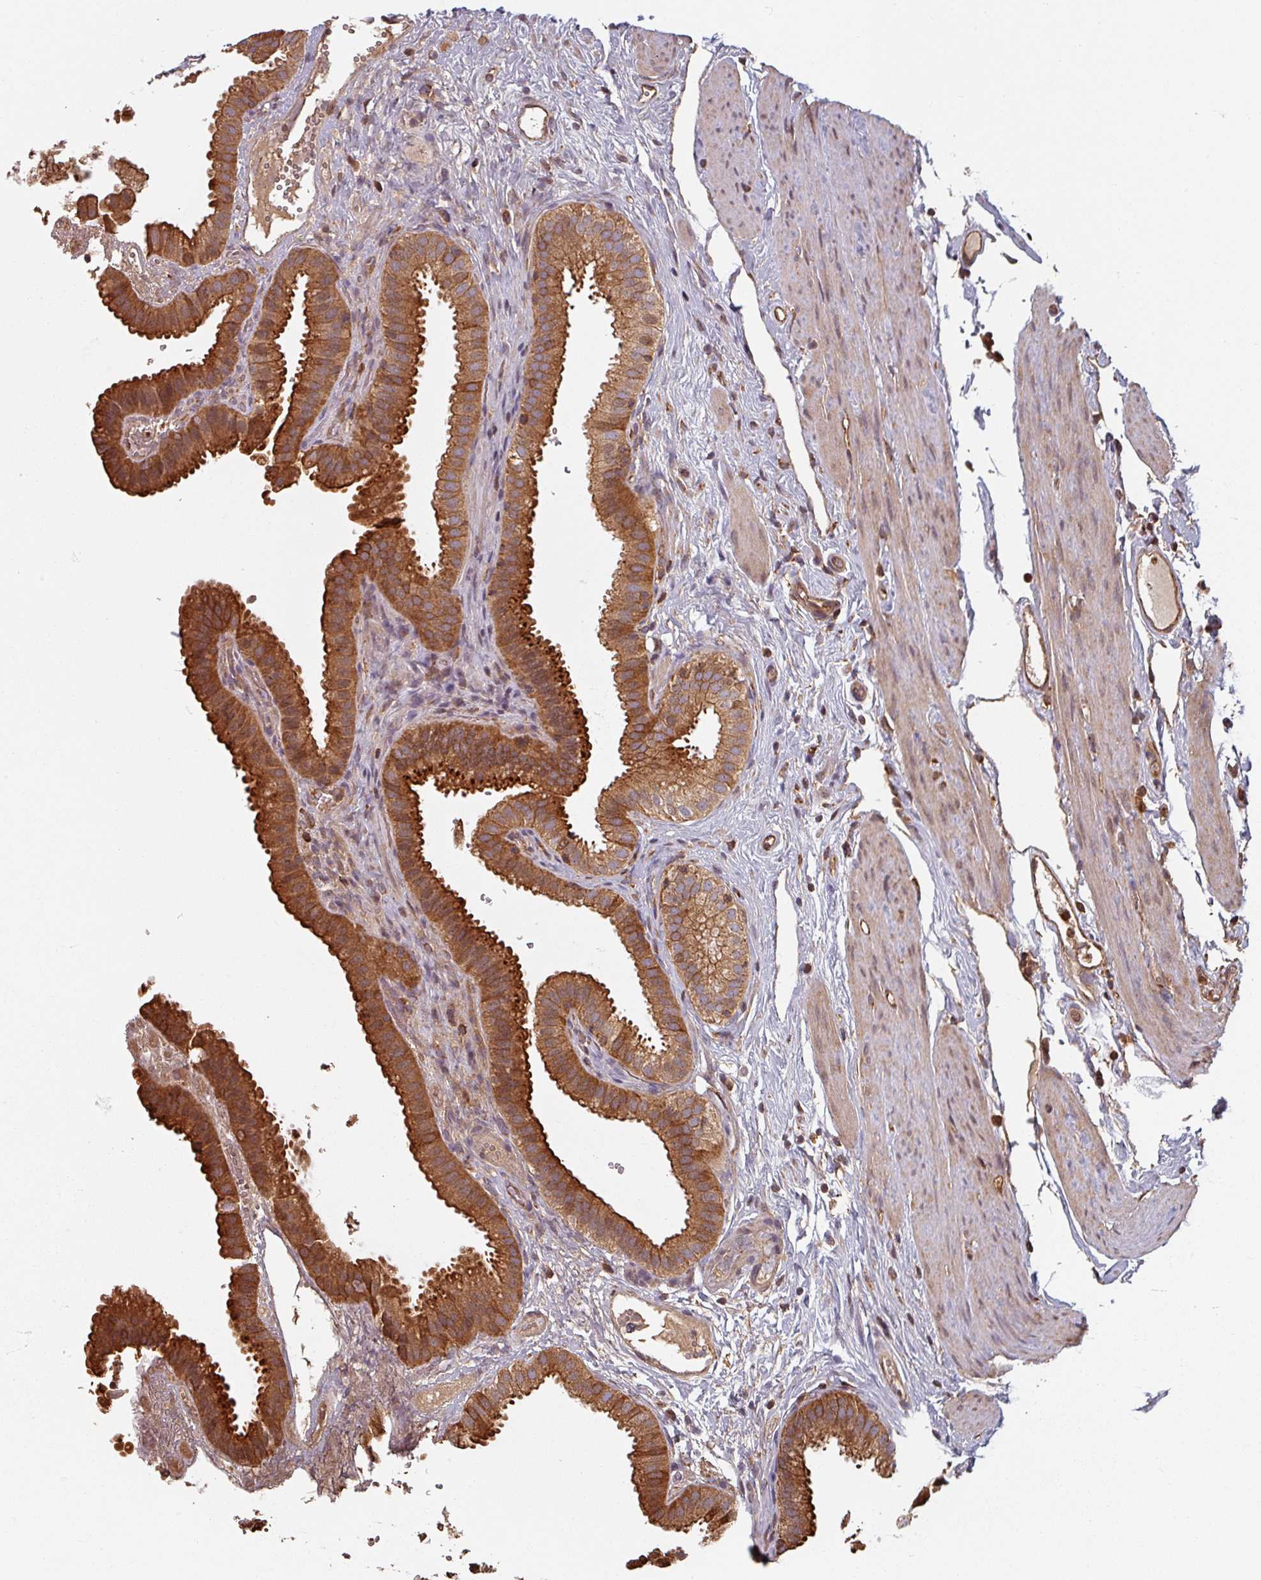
{"staining": {"intensity": "strong", "quantity": ">75%", "location": "cytoplasmic/membranous"}, "tissue": "gallbladder", "cell_type": "Glandular cells", "image_type": "normal", "snomed": [{"axis": "morphology", "description": "Normal tissue, NOS"}, {"axis": "topography", "description": "Gallbladder"}], "caption": "A photomicrograph of gallbladder stained for a protein exhibits strong cytoplasmic/membranous brown staining in glandular cells. The protein is stained brown, and the nuclei are stained in blue (DAB (3,3'-diaminobenzidine) IHC with brightfield microscopy, high magnification).", "gene": "EID1", "patient": {"sex": "female", "age": 61}}